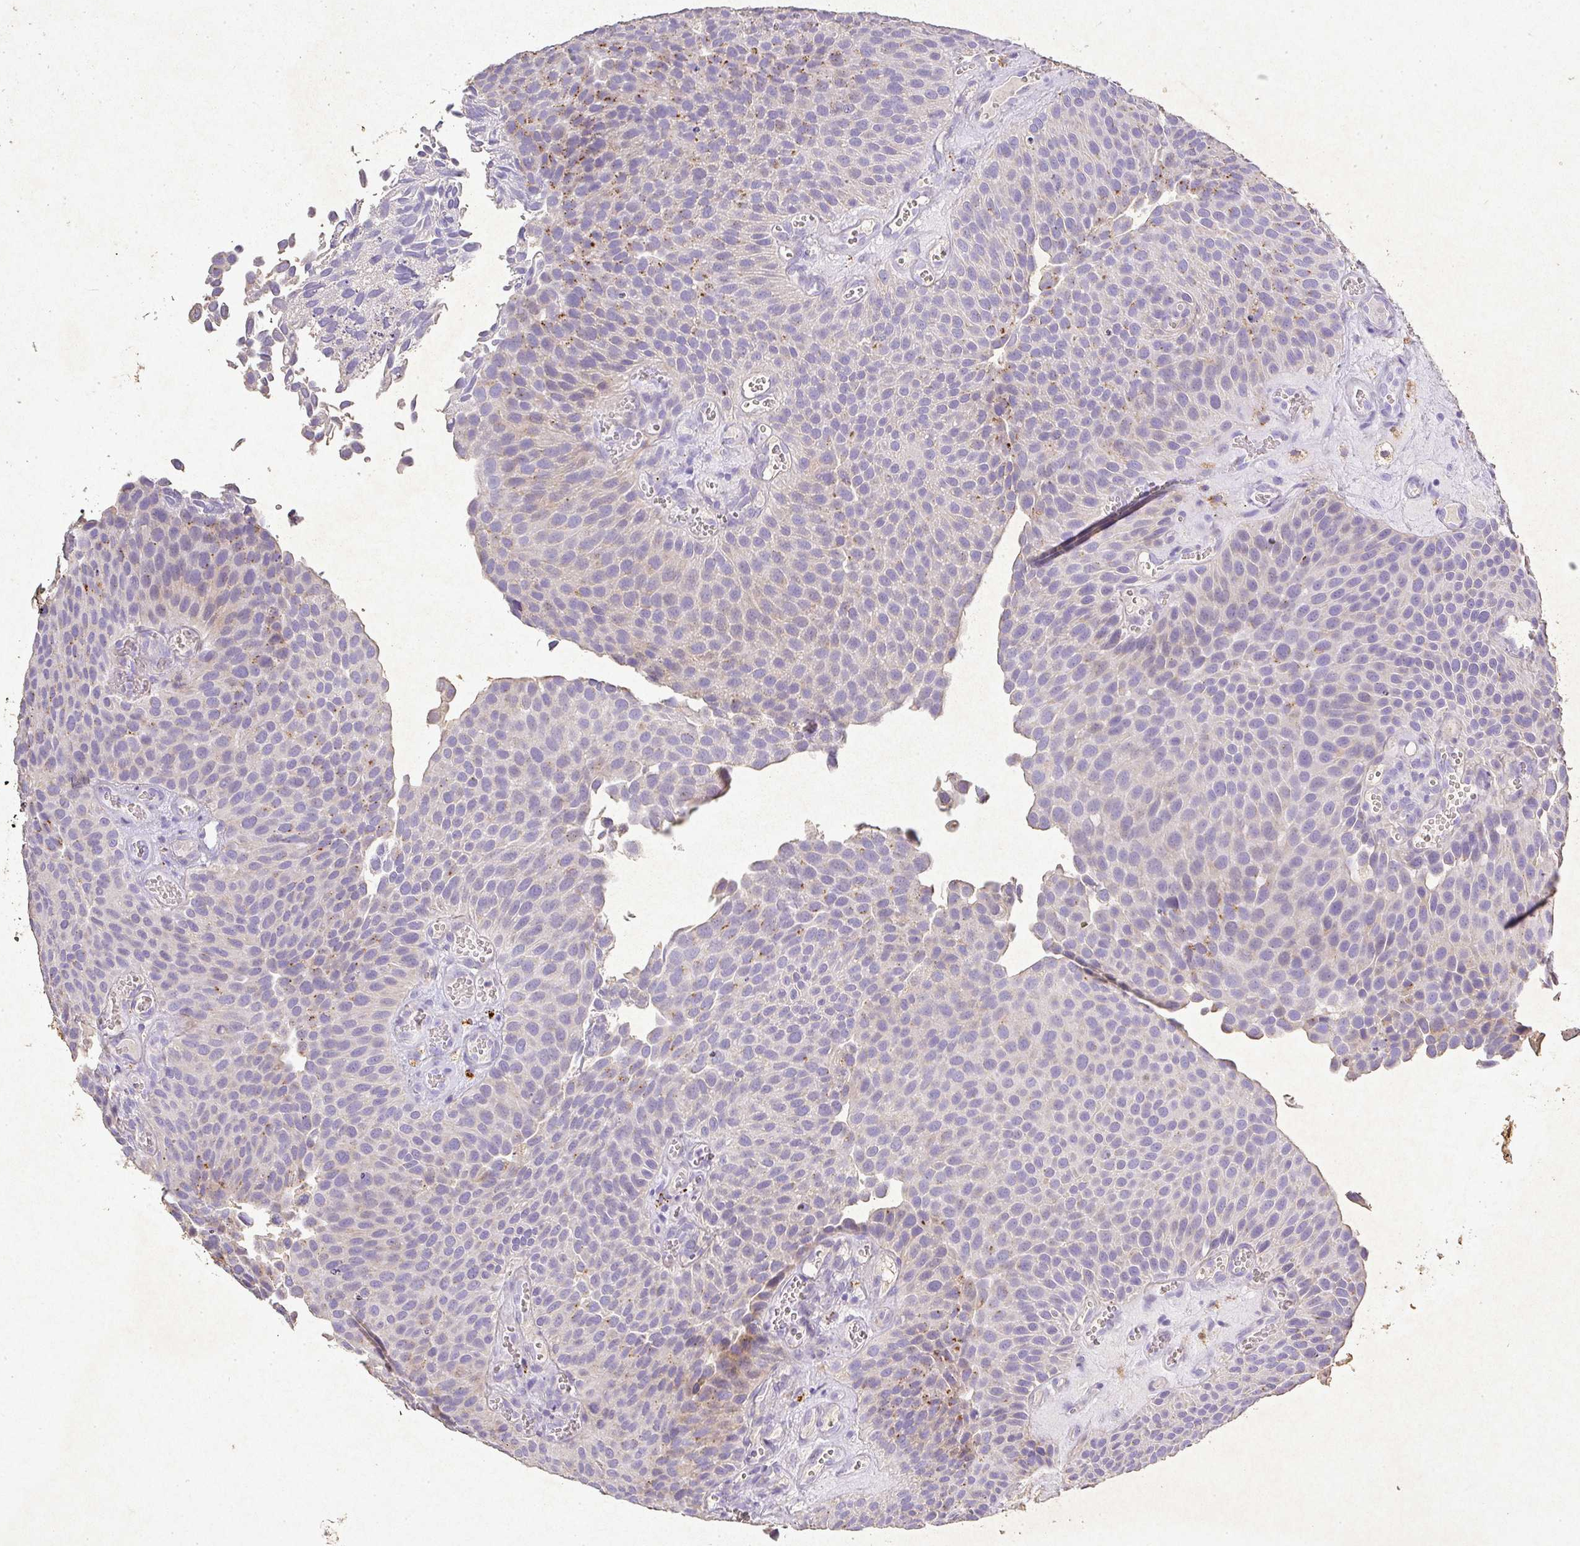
{"staining": {"intensity": "negative", "quantity": "none", "location": "none"}, "tissue": "urothelial cancer", "cell_type": "Tumor cells", "image_type": "cancer", "snomed": [{"axis": "morphology", "description": "Urothelial carcinoma, Low grade"}, {"axis": "topography", "description": "Urinary bladder"}], "caption": "Tumor cells show no significant protein staining in urothelial carcinoma (low-grade). (Immunohistochemistry, brightfield microscopy, high magnification).", "gene": "RPS2", "patient": {"sex": "male", "age": 89}}